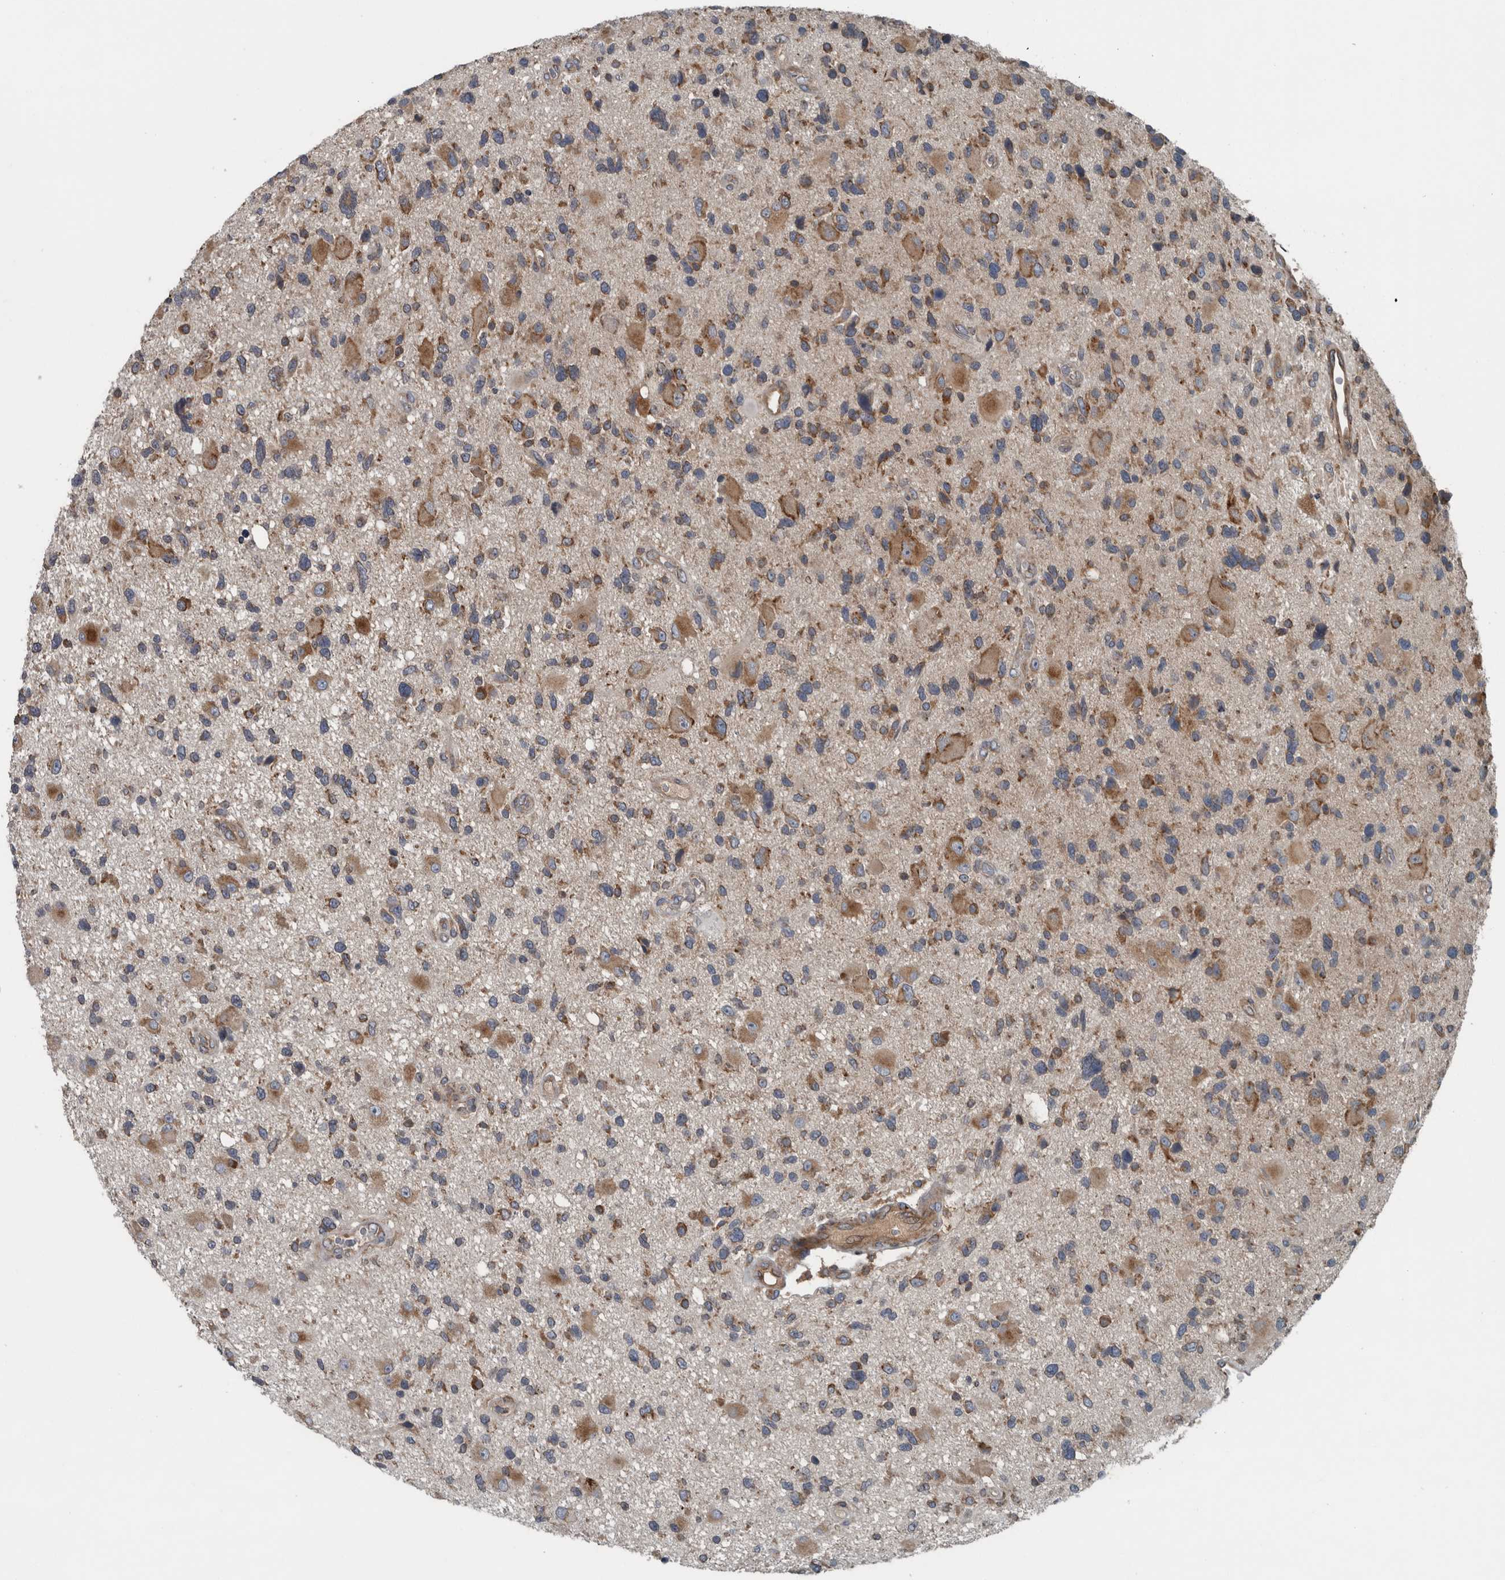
{"staining": {"intensity": "moderate", "quantity": ">75%", "location": "cytoplasmic/membranous"}, "tissue": "glioma", "cell_type": "Tumor cells", "image_type": "cancer", "snomed": [{"axis": "morphology", "description": "Glioma, malignant, High grade"}, {"axis": "topography", "description": "Brain"}], "caption": "Immunohistochemistry (IHC) image of neoplastic tissue: glioma stained using immunohistochemistry shows medium levels of moderate protein expression localized specifically in the cytoplasmic/membranous of tumor cells, appearing as a cytoplasmic/membranous brown color.", "gene": "EXOC8", "patient": {"sex": "male", "age": 33}}